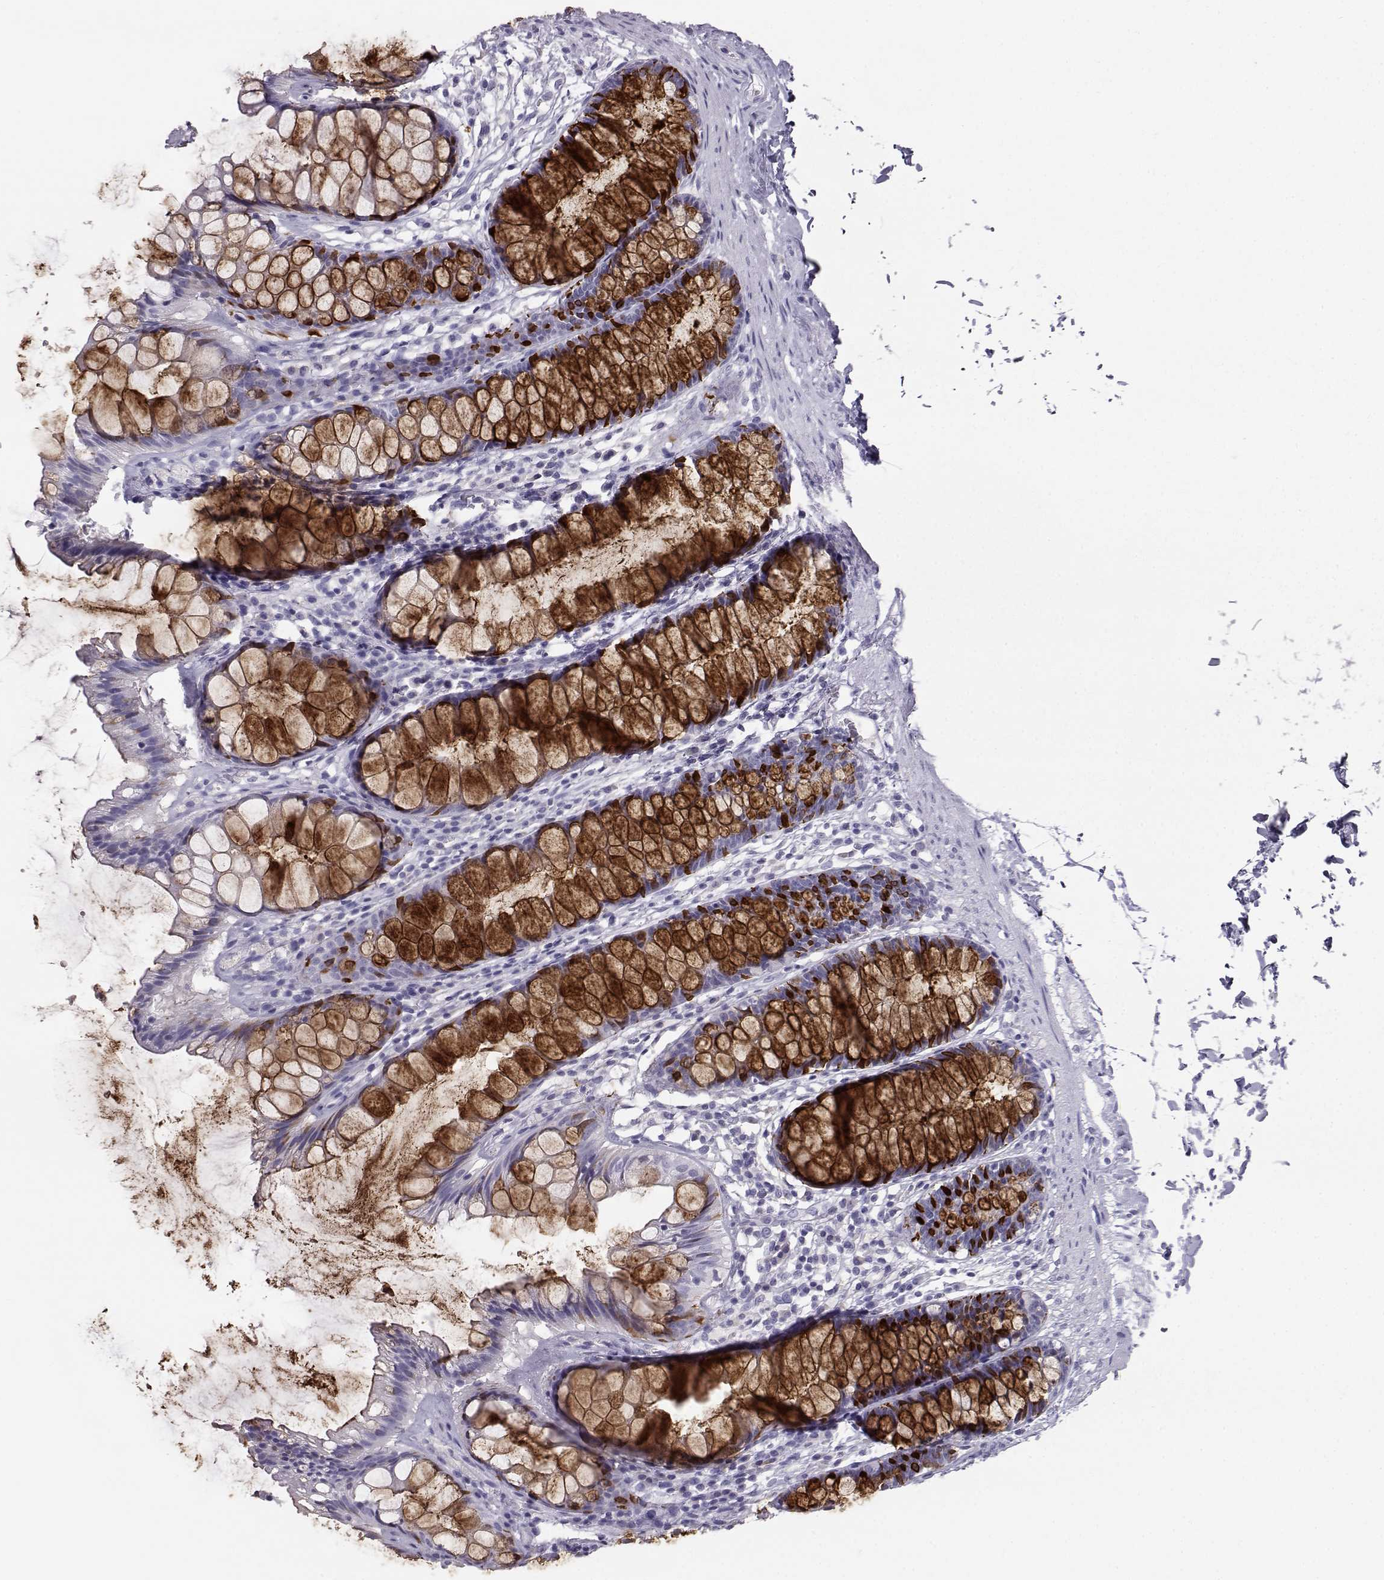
{"staining": {"intensity": "strong", "quantity": ">75%", "location": "cytoplasmic/membranous"}, "tissue": "rectum", "cell_type": "Glandular cells", "image_type": "normal", "snomed": [{"axis": "morphology", "description": "Normal tissue, NOS"}, {"axis": "topography", "description": "Rectum"}], "caption": "Normal rectum was stained to show a protein in brown. There is high levels of strong cytoplasmic/membranous staining in approximately >75% of glandular cells. (IHC, brightfield microscopy, high magnification).", "gene": "ITLN1", "patient": {"sex": "male", "age": 72}}